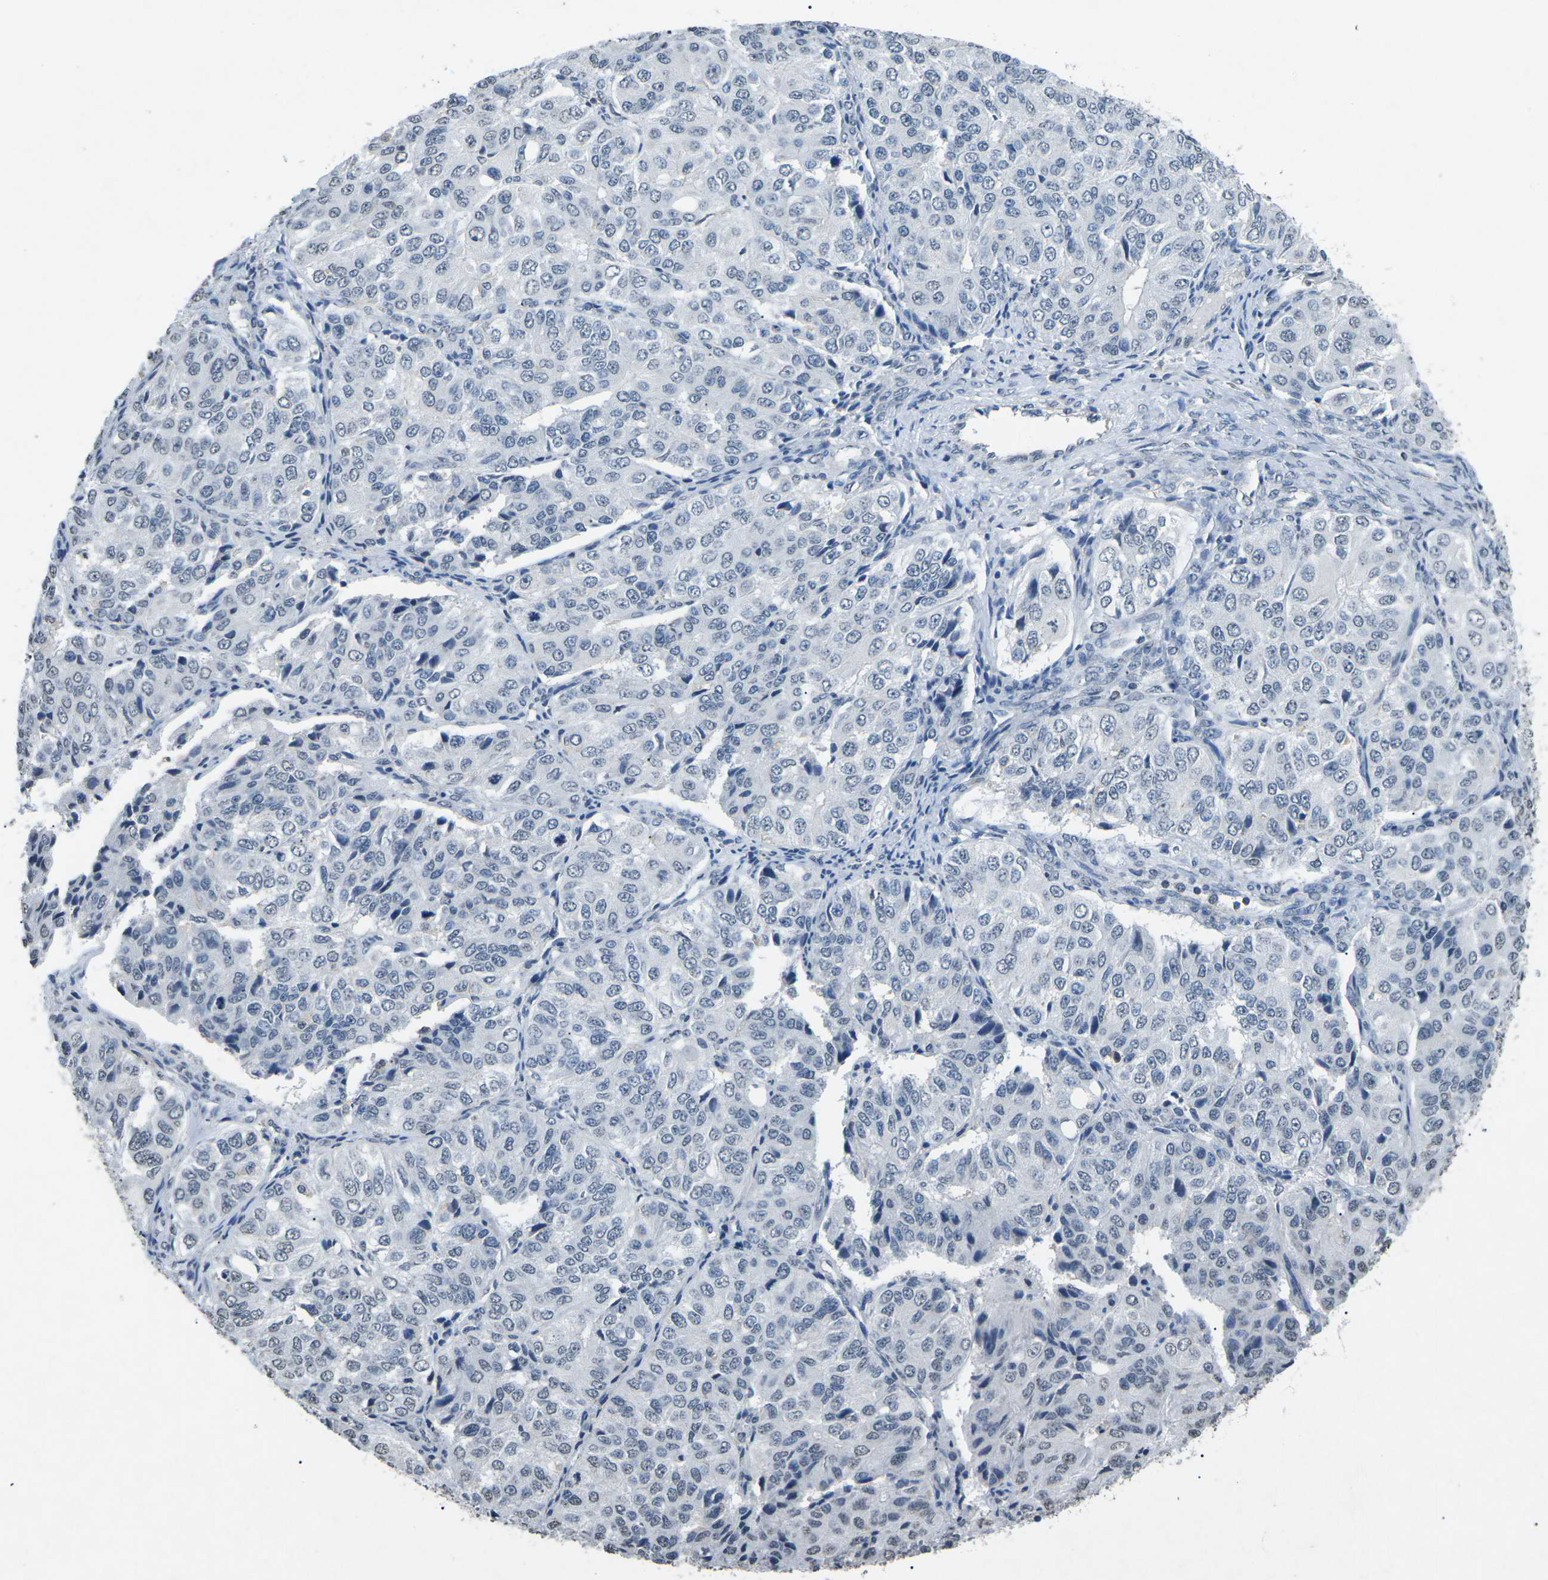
{"staining": {"intensity": "negative", "quantity": "none", "location": "none"}, "tissue": "ovarian cancer", "cell_type": "Tumor cells", "image_type": "cancer", "snomed": [{"axis": "morphology", "description": "Carcinoma, endometroid"}, {"axis": "topography", "description": "Ovary"}], "caption": "Immunohistochemical staining of human ovarian cancer demonstrates no significant positivity in tumor cells. (IHC, brightfield microscopy, high magnification).", "gene": "TFR2", "patient": {"sex": "female", "age": 51}}